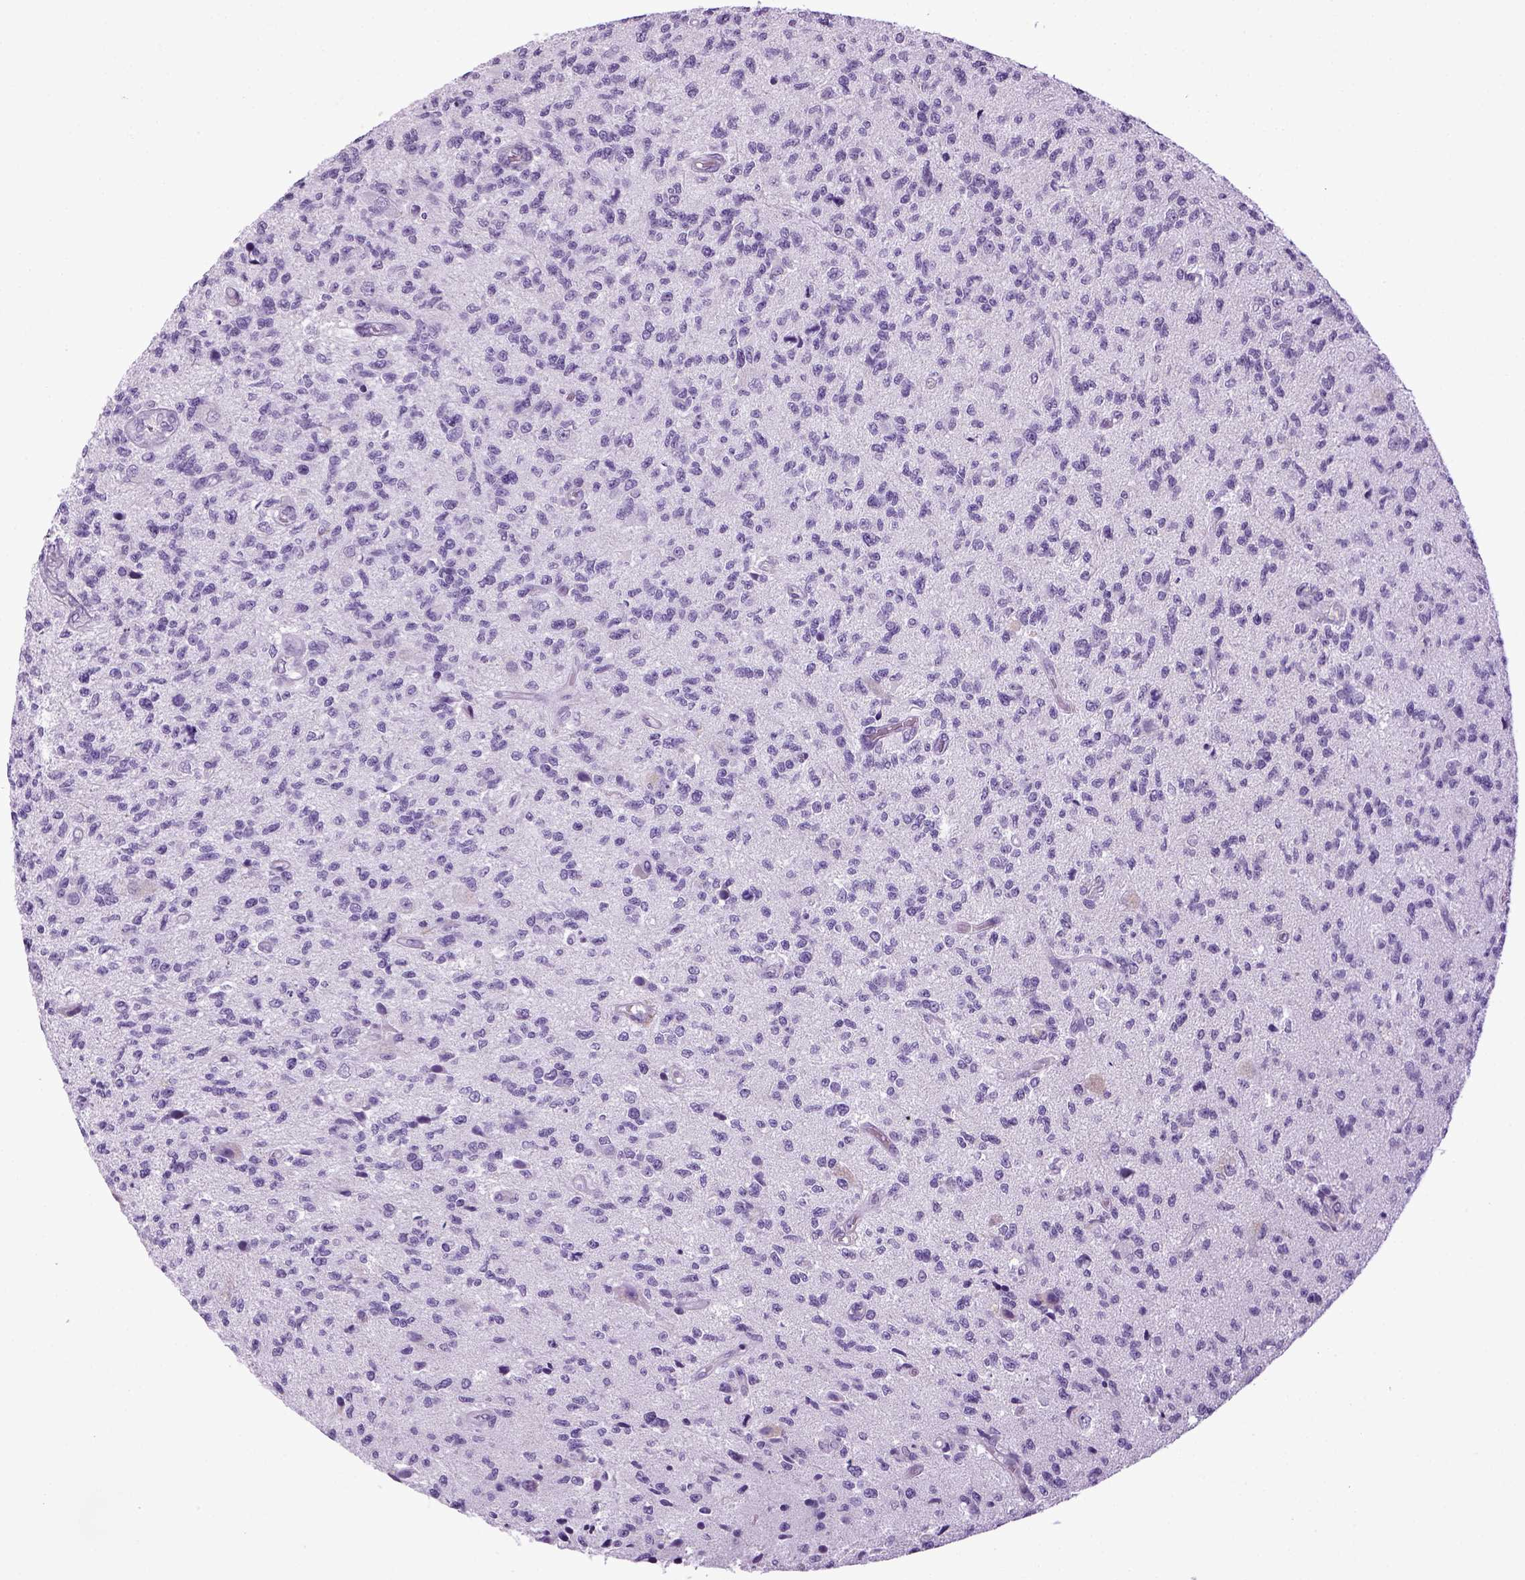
{"staining": {"intensity": "negative", "quantity": "none", "location": "none"}, "tissue": "glioma", "cell_type": "Tumor cells", "image_type": "cancer", "snomed": [{"axis": "morphology", "description": "Glioma, malignant, High grade"}, {"axis": "topography", "description": "Brain"}], "caption": "Immunohistochemical staining of malignant high-grade glioma demonstrates no significant expression in tumor cells.", "gene": "HMCN2", "patient": {"sex": "male", "age": 56}}